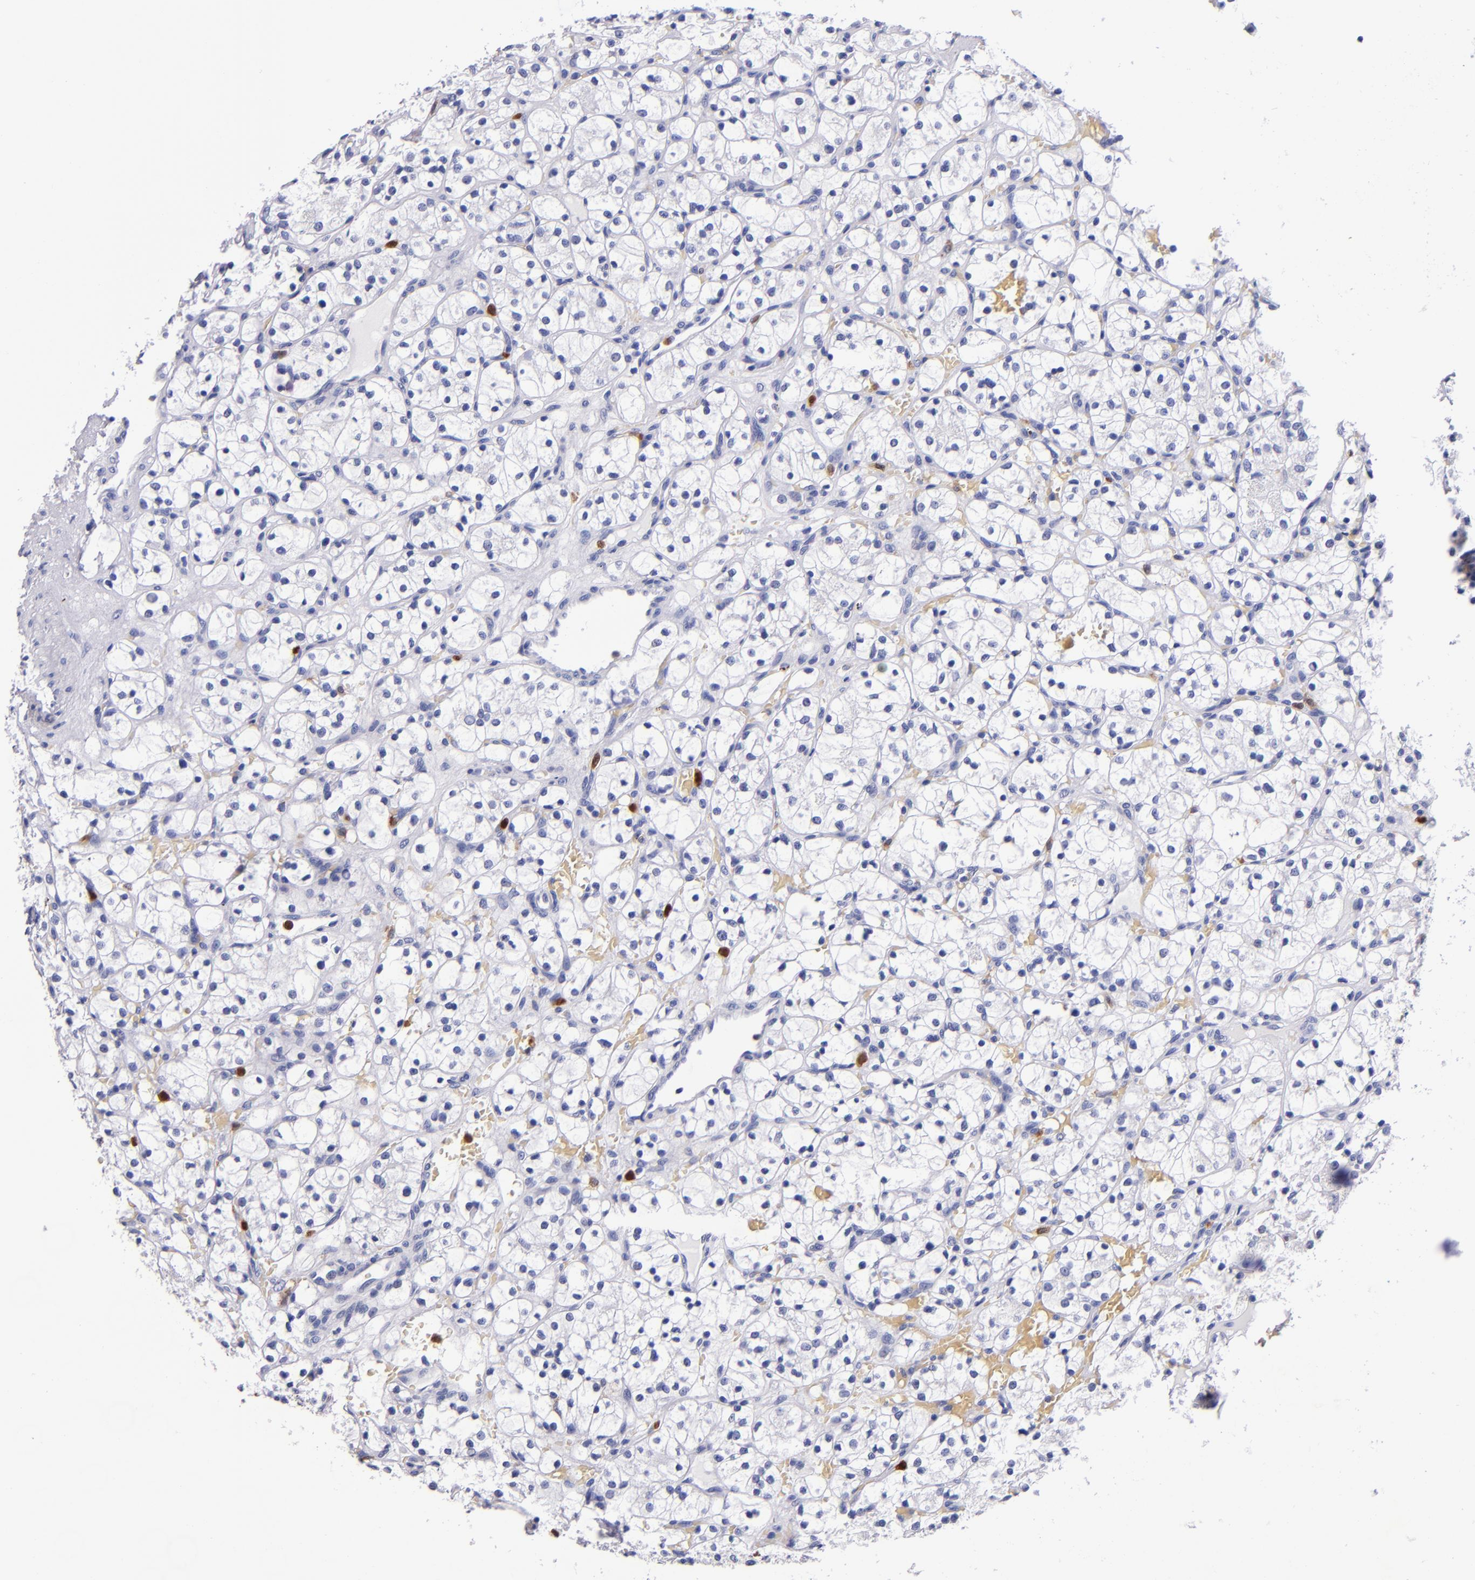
{"staining": {"intensity": "negative", "quantity": "none", "location": "none"}, "tissue": "renal cancer", "cell_type": "Tumor cells", "image_type": "cancer", "snomed": [{"axis": "morphology", "description": "Adenocarcinoma, NOS"}, {"axis": "topography", "description": "Kidney"}], "caption": "Protein analysis of adenocarcinoma (renal) displays no significant positivity in tumor cells.", "gene": "S100A8", "patient": {"sex": "female", "age": 60}}